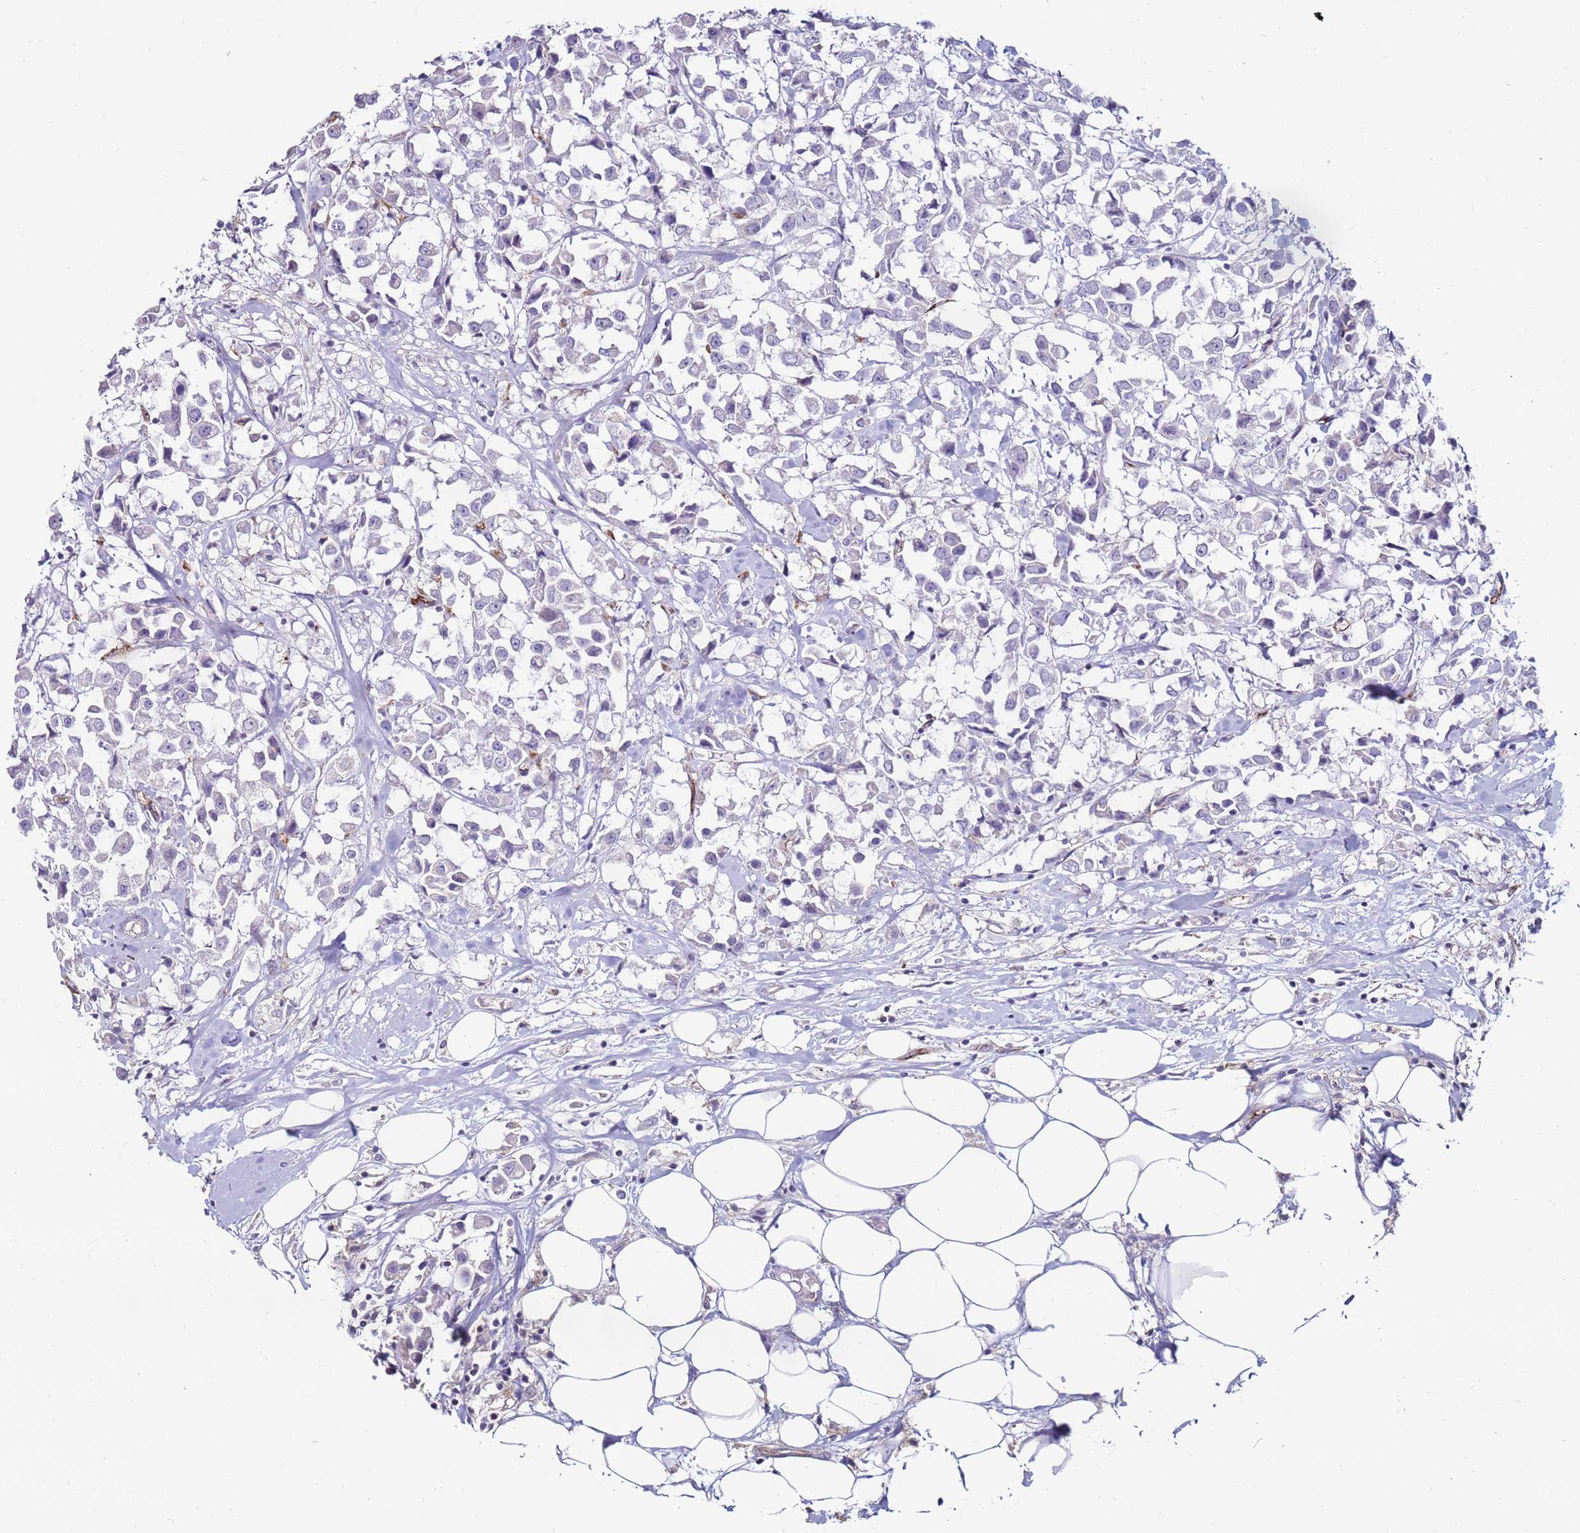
{"staining": {"intensity": "negative", "quantity": "none", "location": "none"}, "tissue": "breast cancer", "cell_type": "Tumor cells", "image_type": "cancer", "snomed": [{"axis": "morphology", "description": "Duct carcinoma"}, {"axis": "topography", "description": "Breast"}], "caption": "Image shows no significant protein positivity in tumor cells of infiltrating ductal carcinoma (breast).", "gene": "CLEC4M", "patient": {"sex": "female", "age": 61}}